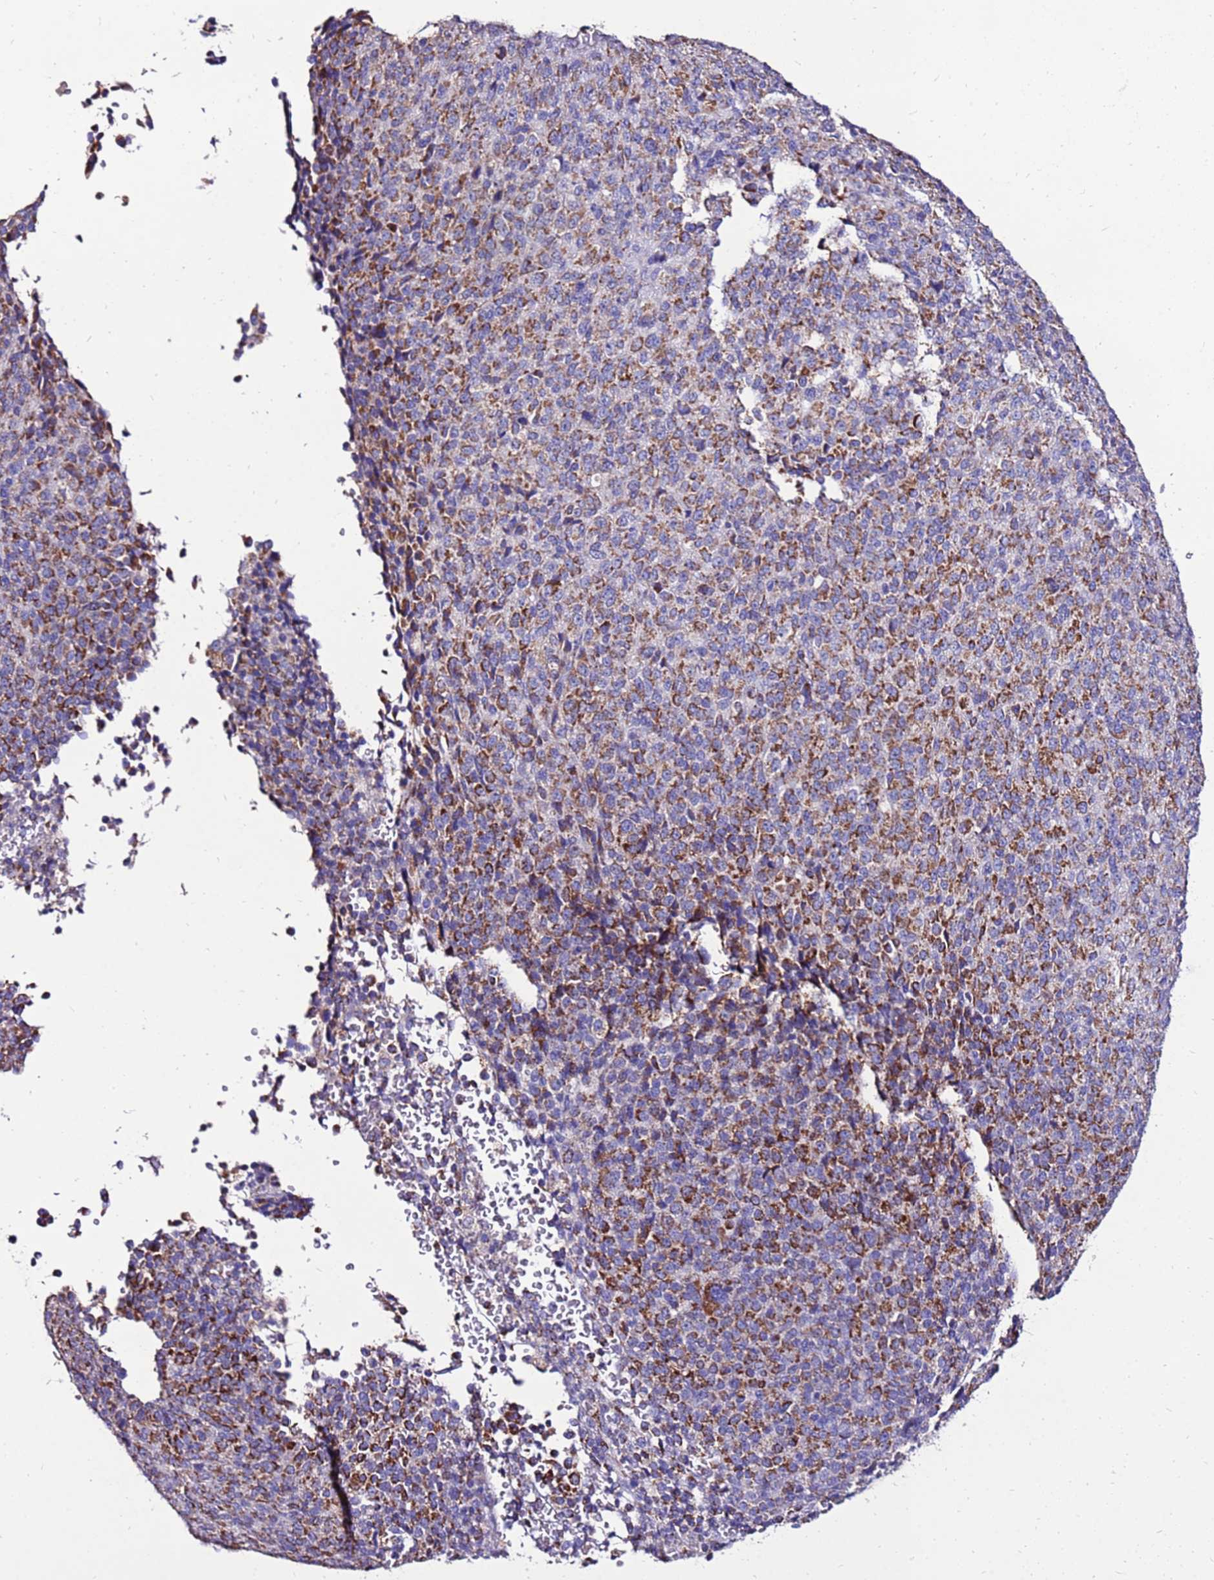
{"staining": {"intensity": "moderate", "quantity": ">75%", "location": "cytoplasmic/membranous"}, "tissue": "melanoma", "cell_type": "Tumor cells", "image_type": "cancer", "snomed": [{"axis": "morphology", "description": "Malignant melanoma, Metastatic site"}, {"axis": "topography", "description": "Brain"}], "caption": "Malignant melanoma (metastatic site) stained for a protein shows moderate cytoplasmic/membranous positivity in tumor cells.", "gene": "TMEM106C", "patient": {"sex": "female", "age": 56}}